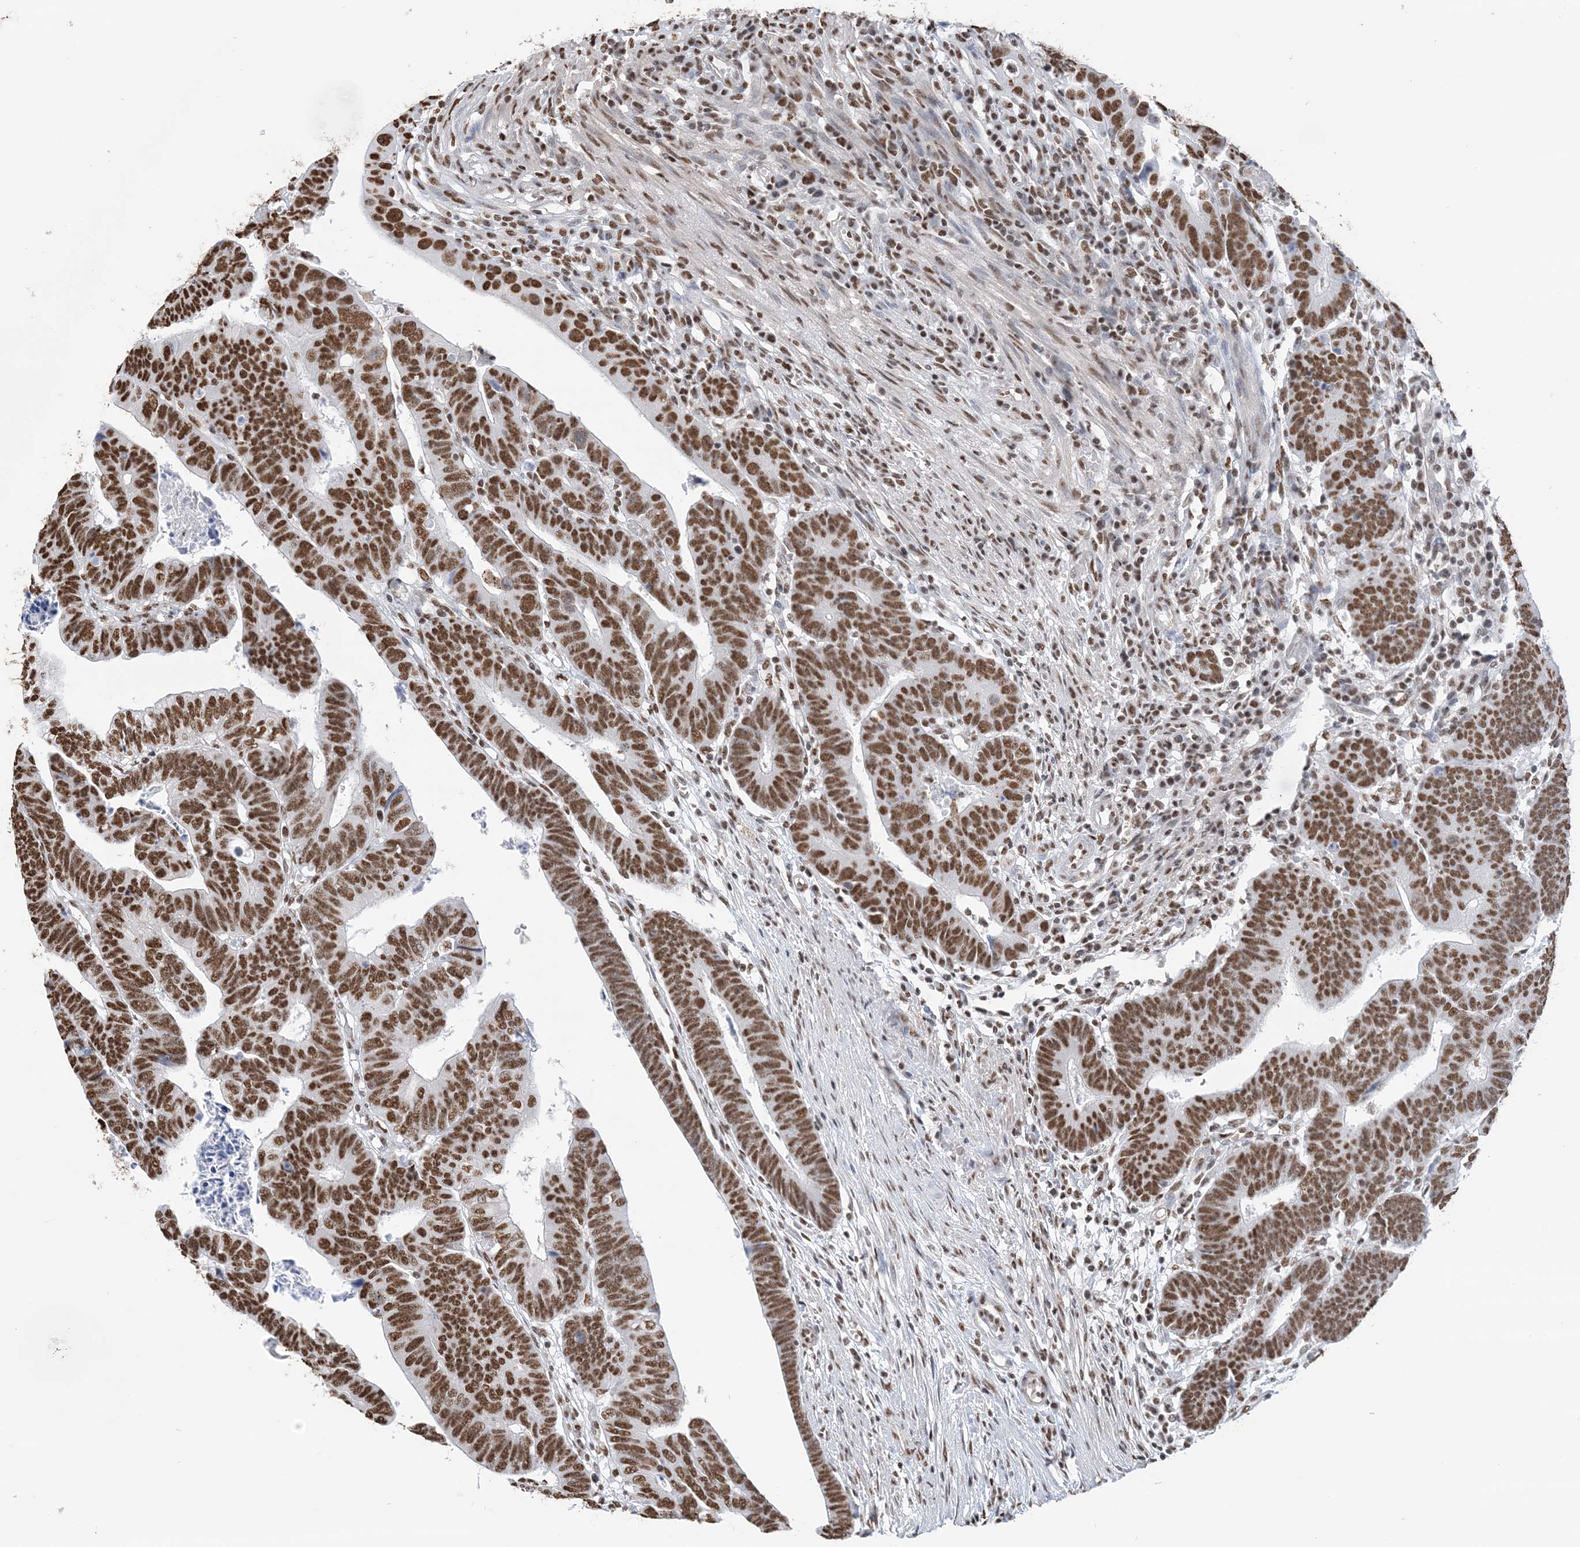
{"staining": {"intensity": "strong", "quantity": ">75%", "location": "nuclear"}, "tissue": "colorectal cancer", "cell_type": "Tumor cells", "image_type": "cancer", "snomed": [{"axis": "morphology", "description": "Adenocarcinoma, NOS"}, {"axis": "topography", "description": "Rectum"}], "caption": "Colorectal cancer (adenocarcinoma) stained with a brown dye displays strong nuclear positive expression in about >75% of tumor cells.", "gene": "ZNF792", "patient": {"sex": "female", "age": 65}}